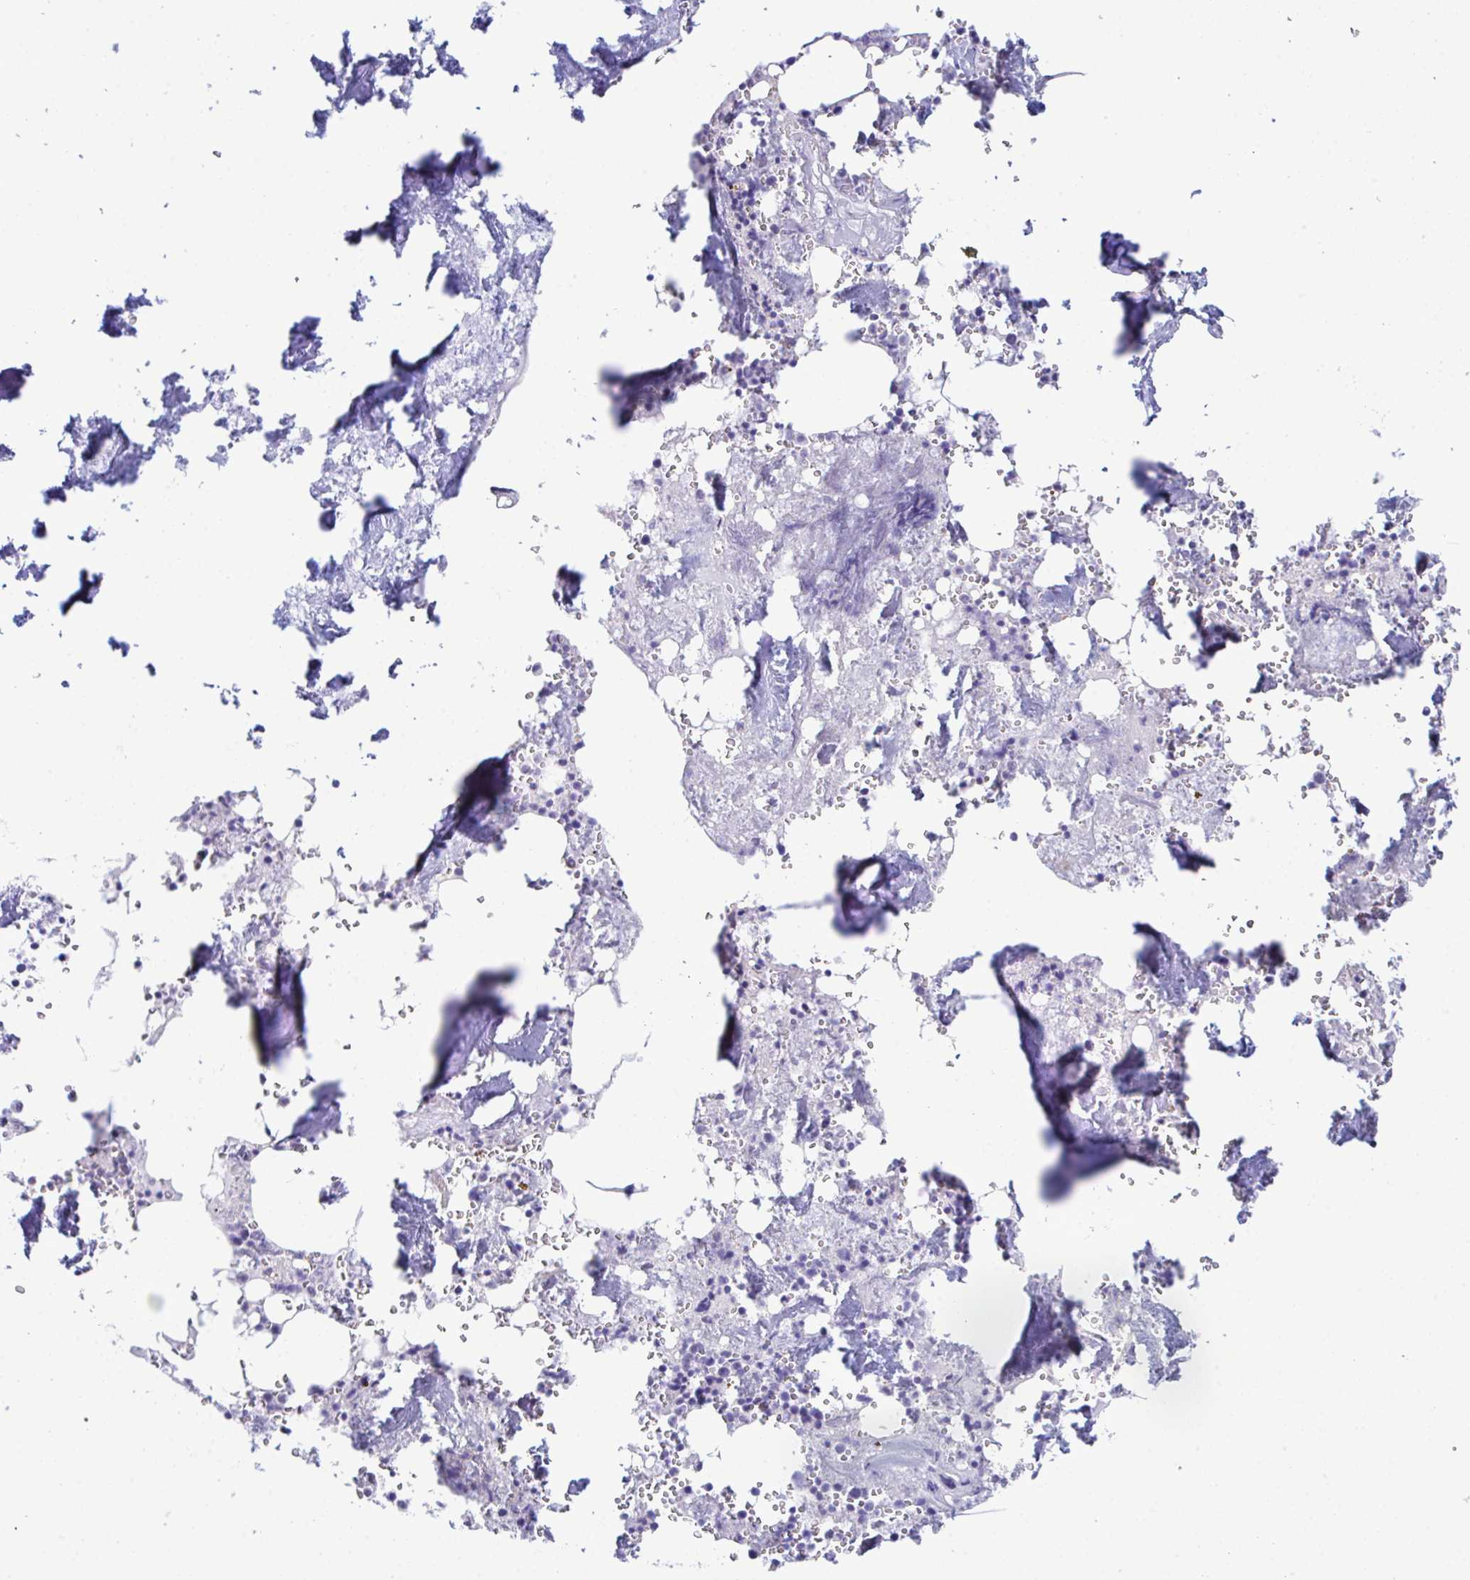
{"staining": {"intensity": "negative", "quantity": "none", "location": "none"}, "tissue": "bone marrow", "cell_type": "Hematopoietic cells", "image_type": "normal", "snomed": [{"axis": "morphology", "description": "Normal tissue, NOS"}, {"axis": "topography", "description": "Bone marrow"}], "caption": "Immunohistochemistry of normal human bone marrow reveals no positivity in hematopoietic cells.", "gene": "ATP6V0D2", "patient": {"sex": "male", "age": 54}}